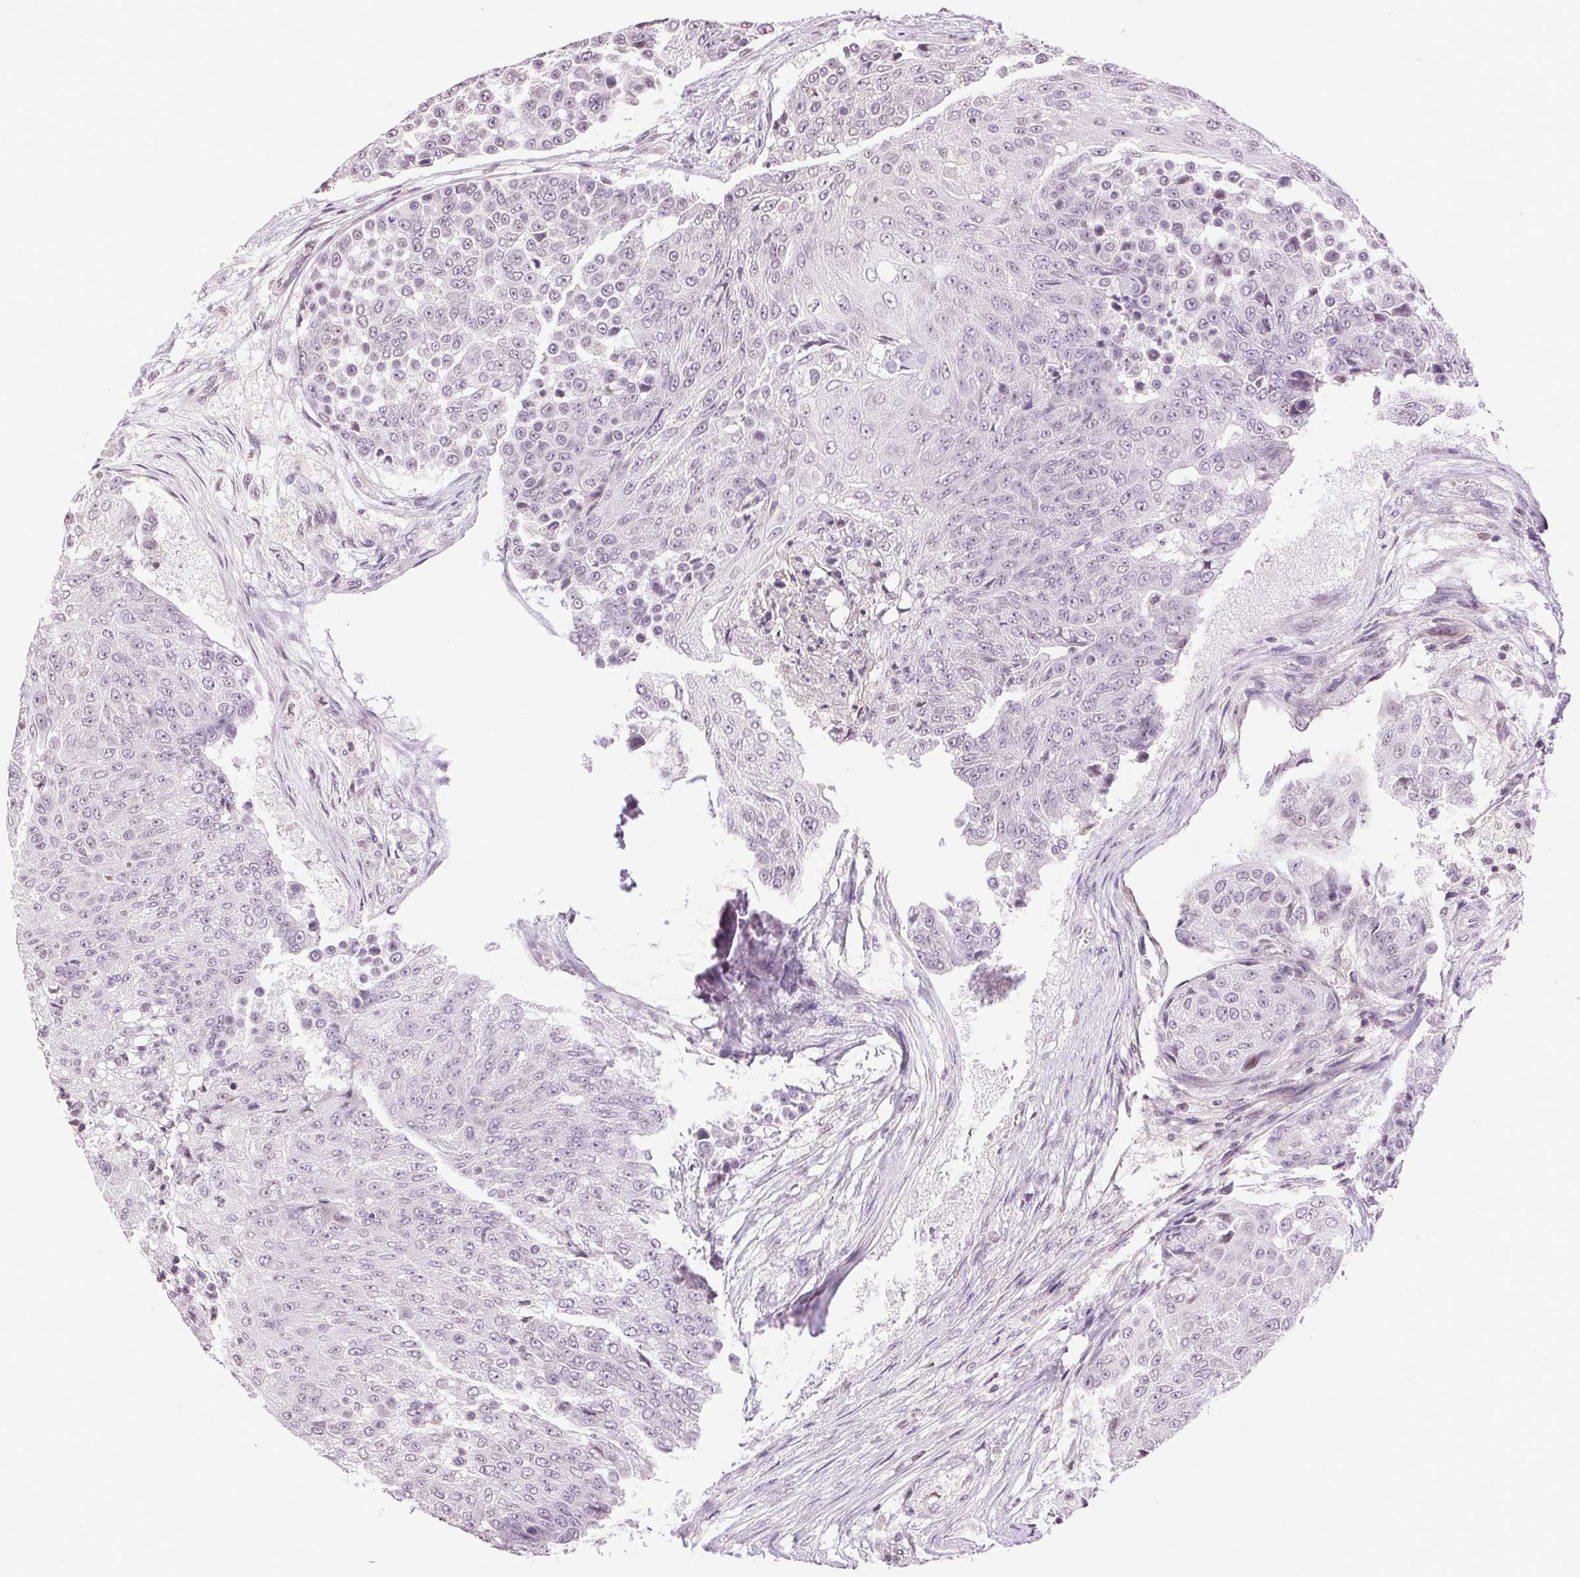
{"staining": {"intensity": "negative", "quantity": "none", "location": "none"}, "tissue": "urothelial cancer", "cell_type": "Tumor cells", "image_type": "cancer", "snomed": [{"axis": "morphology", "description": "Urothelial carcinoma, High grade"}, {"axis": "topography", "description": "Urinary bladder"}], "caption": "This image is of urothelial cancer stained with immunohistochemistry to label a protein in brown with the nuclei are counter-stained blue. There is no staining in tumor cells. Brightfield microscopy of immunohistochemistry stained with DAB (brown) and hematoxylin (blue), captured at high magnification.", "gene": "TNNT3", "patient": {"sex": "female", "age": 63}}